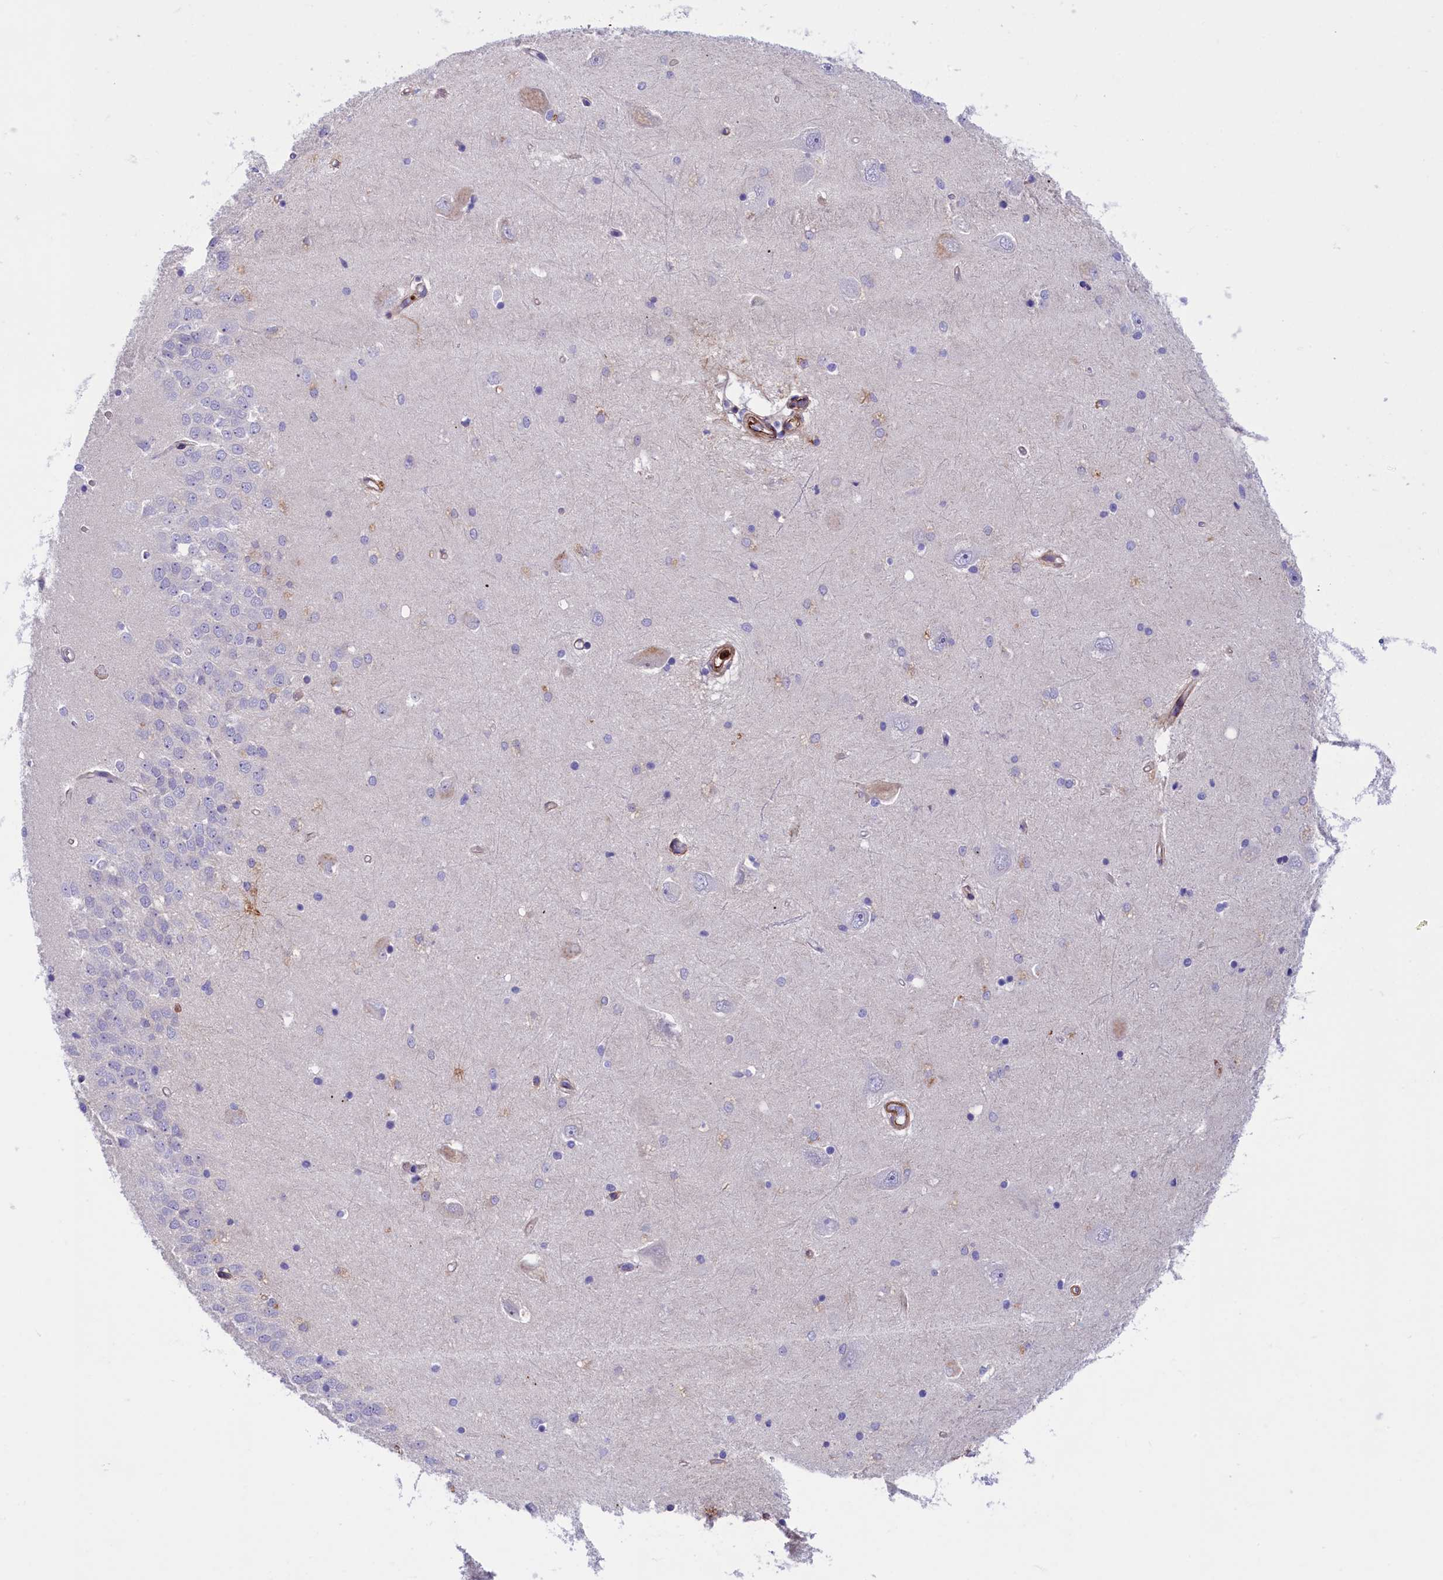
{"staining": {"intensity": "negative", "quantity": "none", "location": "none"}, "tissue": "hippocampus", "cell_type": "Glial cells", "image_type": "normal", "snomed": [{"axis": "morphology", "description": "Normal tissue, NOS"}, {"axis": "topography", "description": "Hippocampus"}], "caption": "High power microscopy photomicrograph of an immunohistochemistry photomicrograph of normal hippocampus, revealing no significant positivity in glial cells.", "gene": "LOXL1", "patient": {"sex": "male", "age": 45}}